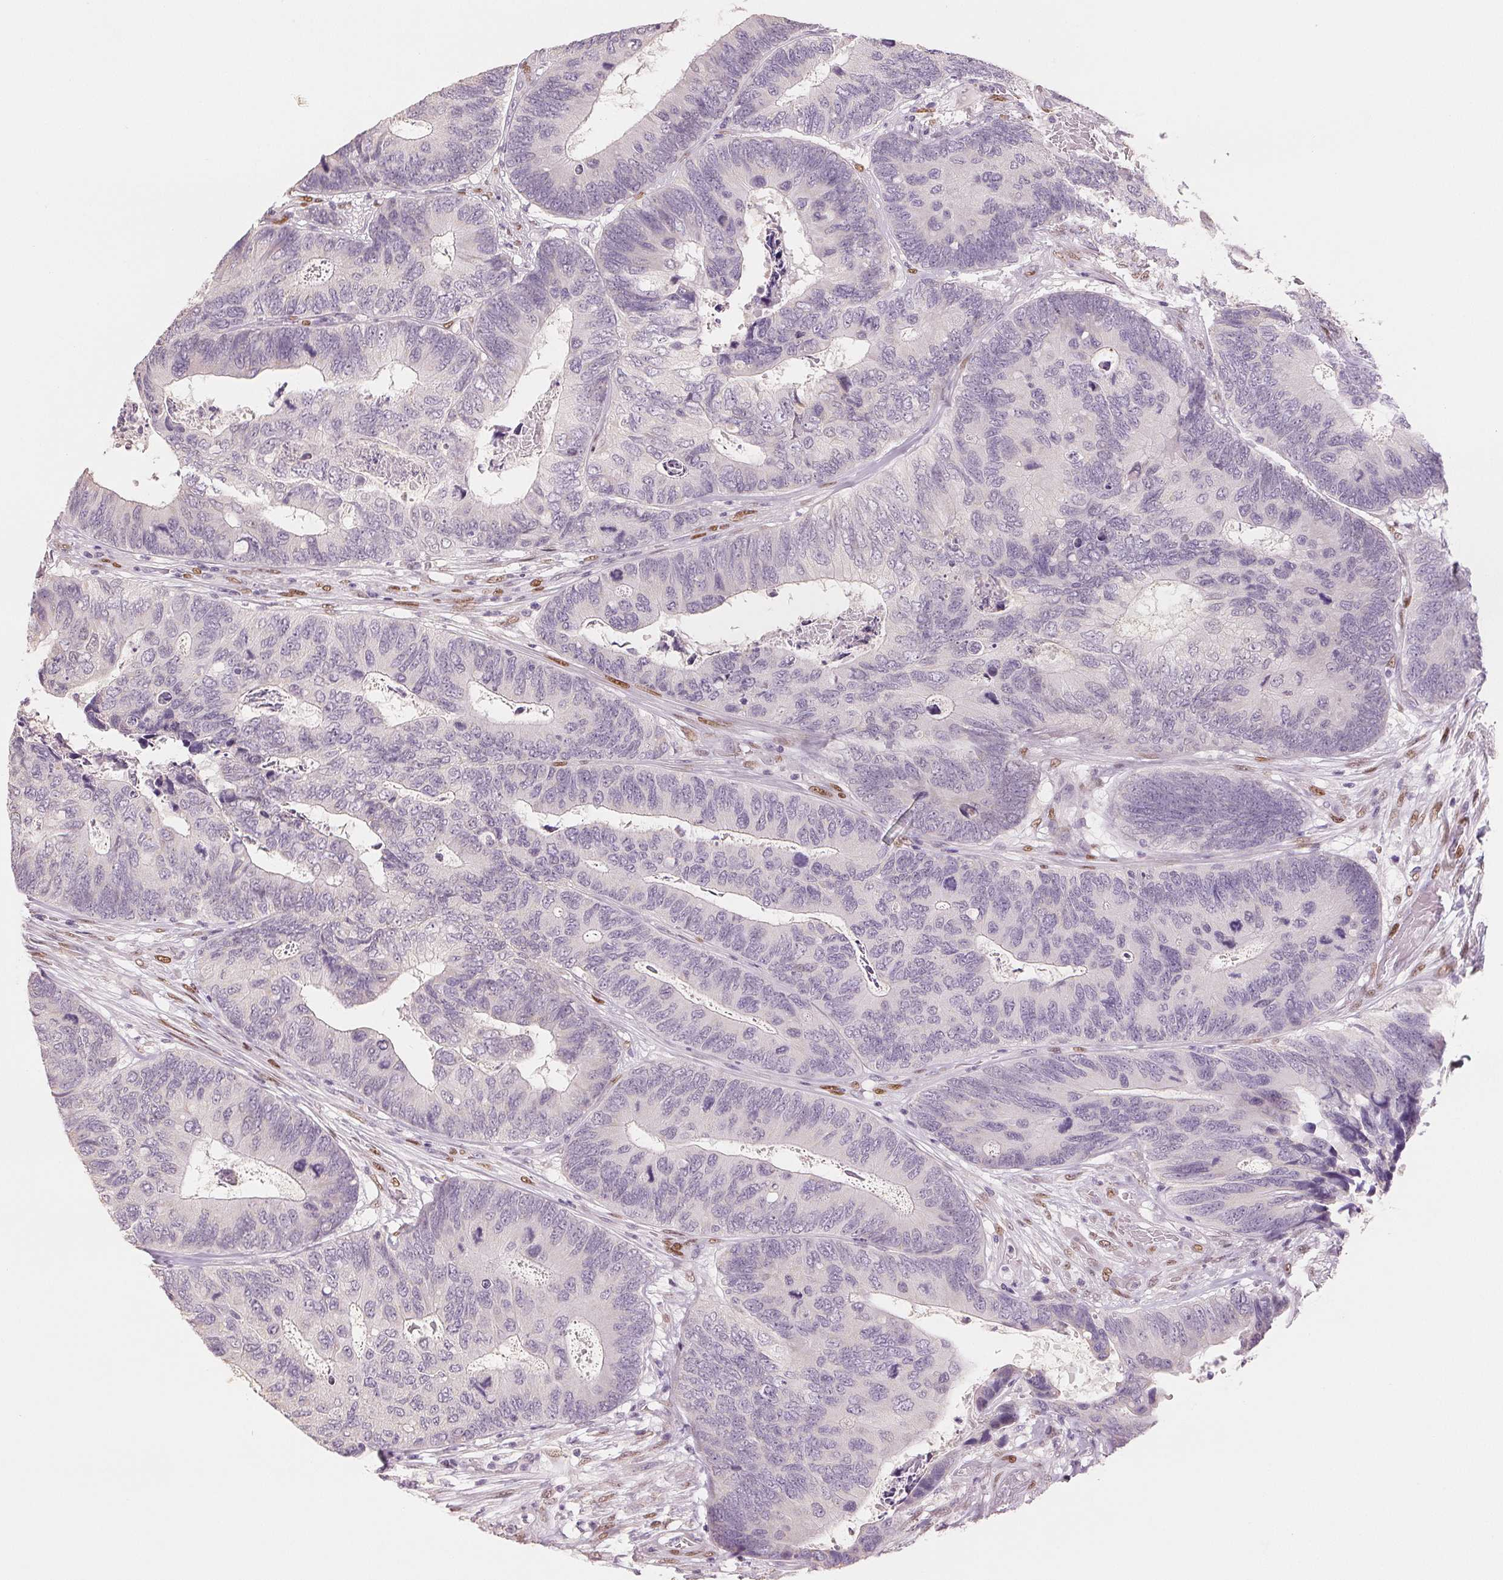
{"staining": {"intensity": "negative", "quantity": "none", "location": "none"}, "tissue": "colorectal cancer", "cell_type": "Tumor cells", "image_type": "cancer", "snomed": [{"axis": "morphology", "description": "Adenocarcinoma, NOS"}, {"axis": "topography", "description": "Colon"}], "caption": "Colorectal cancer (adenocarcinoma) was stained to show a protein in brown. There is no significant expression in tumor cells.", "gene": "SMARCD3", "patient": {"sex": "female", "age": 67}}